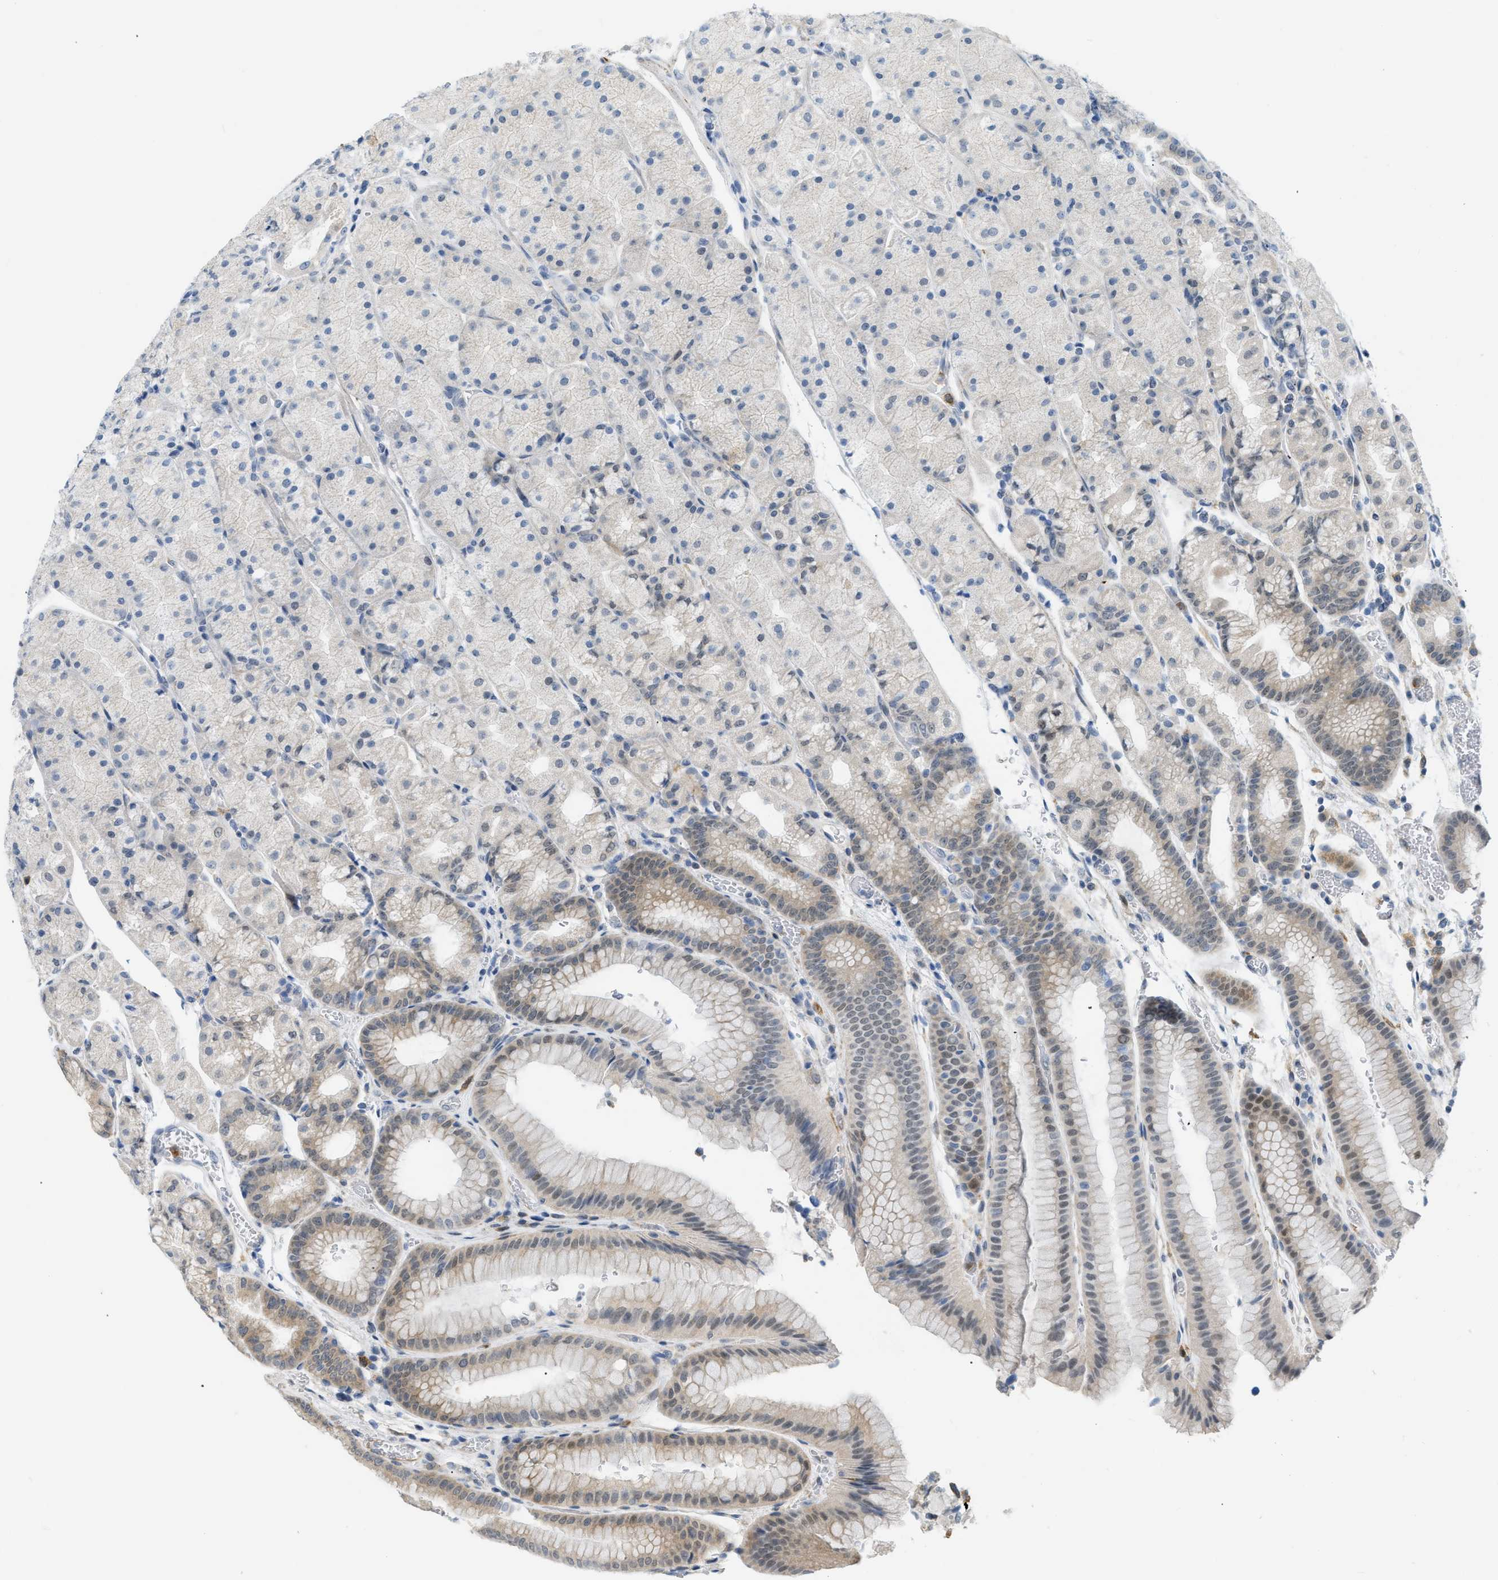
{"staining": {"intensity": "moderate", "quantity": "<25%", "location": "cytoplasmic/membranous"}, "tissue": "stomach", "cell_type": "Glandular cells", "image_type": "normal", "snomed": [{"axis": "morphology", "description": "Normal tissue, NOS"}, {"axis": "morphology", "description": "Carcinoid, malignant, NOS"}, {"axis": "topography", "description": "Stomach, upper"}], "caption": "Brown immunohistochemical staining in unremarkable human stomach exhibits moderate cytoplasmic/membranous expression in about <25% of glandular cells. The staining was performed using DAB (3,3'-diaminobenzidine), with brown indicating positive protein expression. Nuclei are stained blue with hematoxylin.", "gene": "ZNF408", "patient": {"sex": "male", "age": 39}}